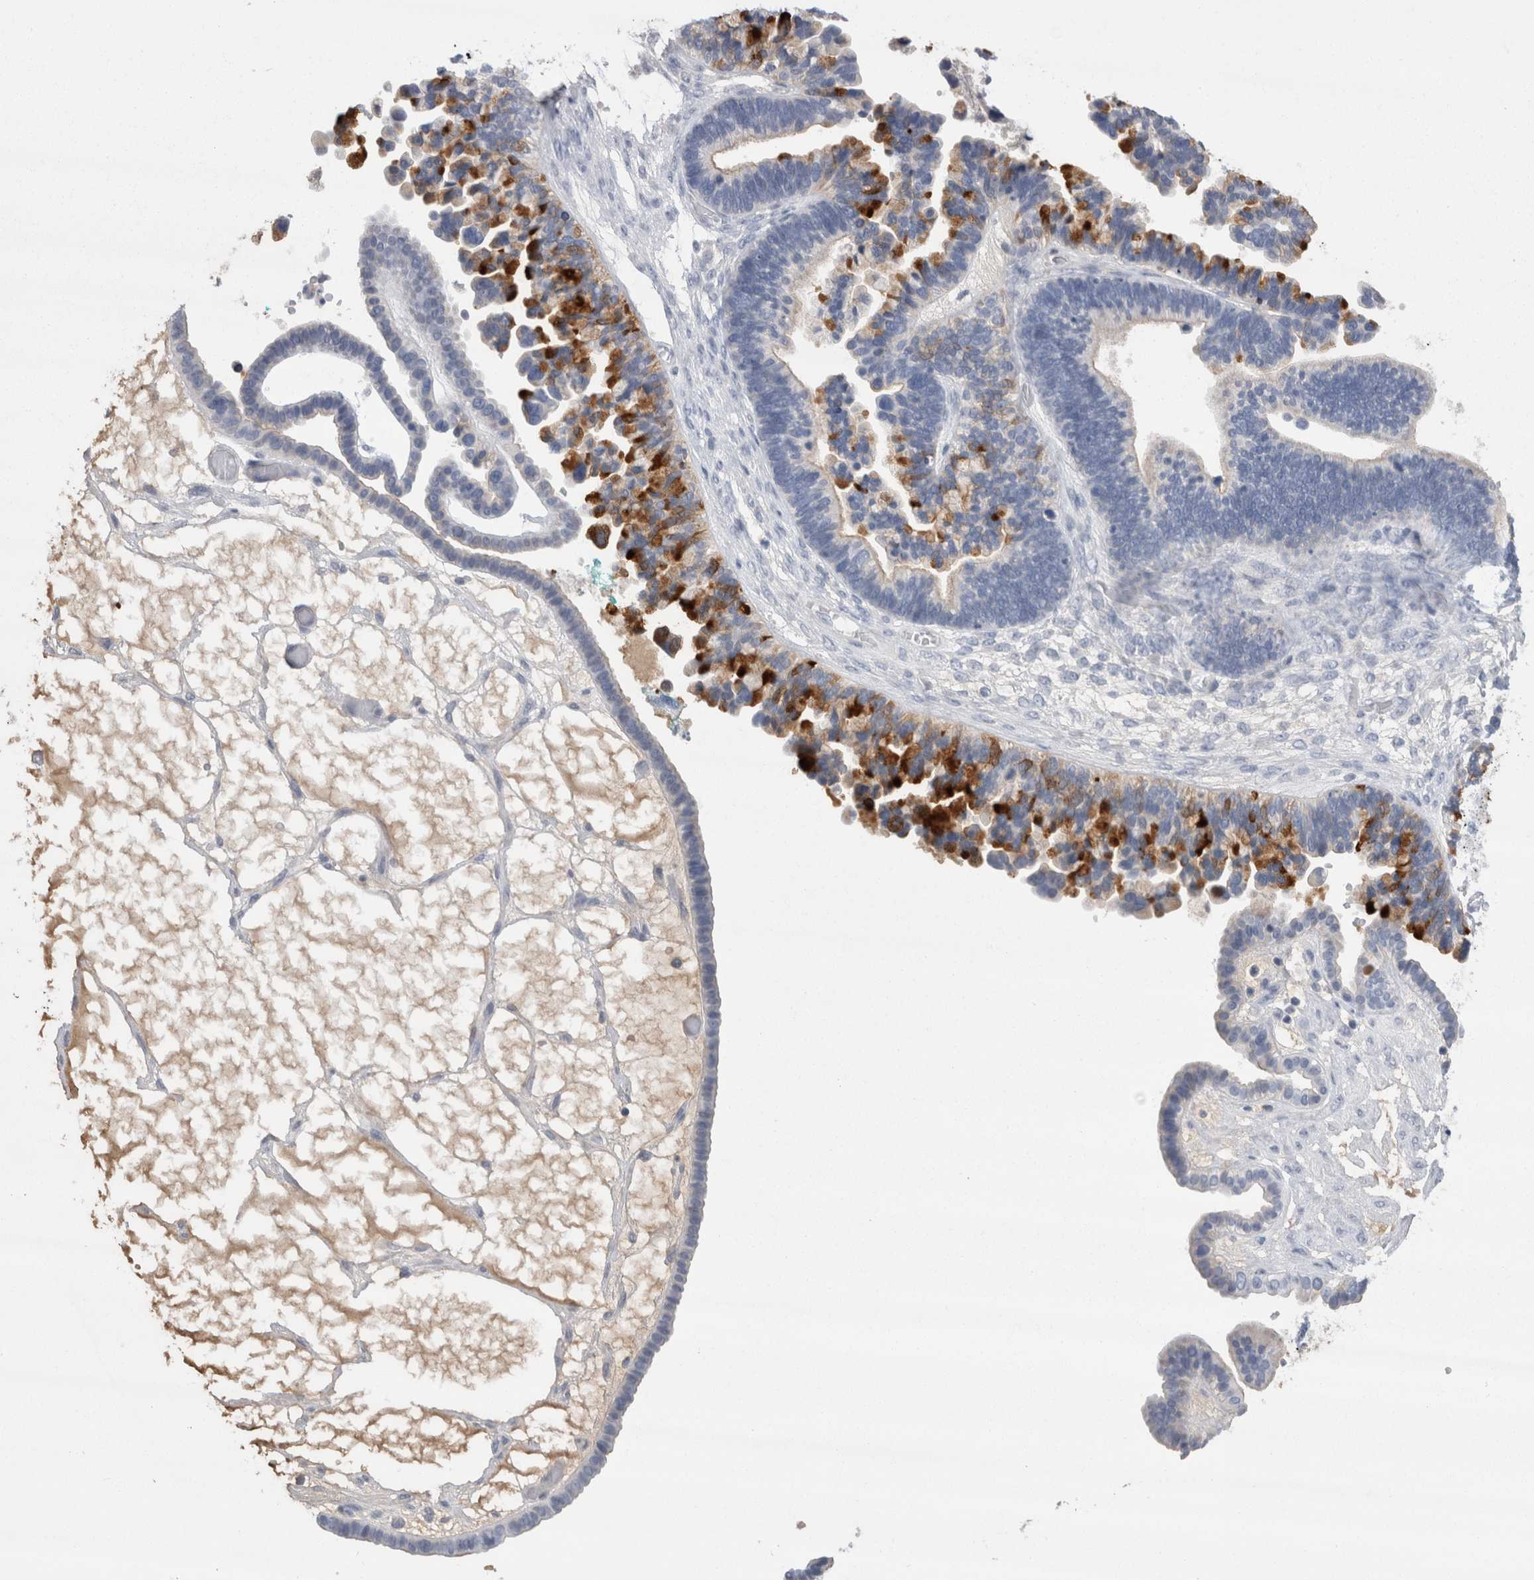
{"staining": {"intensity": "strong", "quantity": "25%-75%", "location": "cytoplasmic/membranous"}, "tissue": "ovarian cancer", "cell_type": "Tumor cells", "image_type": "cancer", "snomed": [{"axis": "morphology", "description": "Cystadenocarcinoma, serous, NOS"}, {"axis": "topography", "description": "Ovary"}], "caption": "An image of ovarian cancer stained for a protein reveals strong cytoplasmic/membranous brown staining in tumor cells.", "gene": "REG1A", "patient": {"sex": "female", "age": 56}}